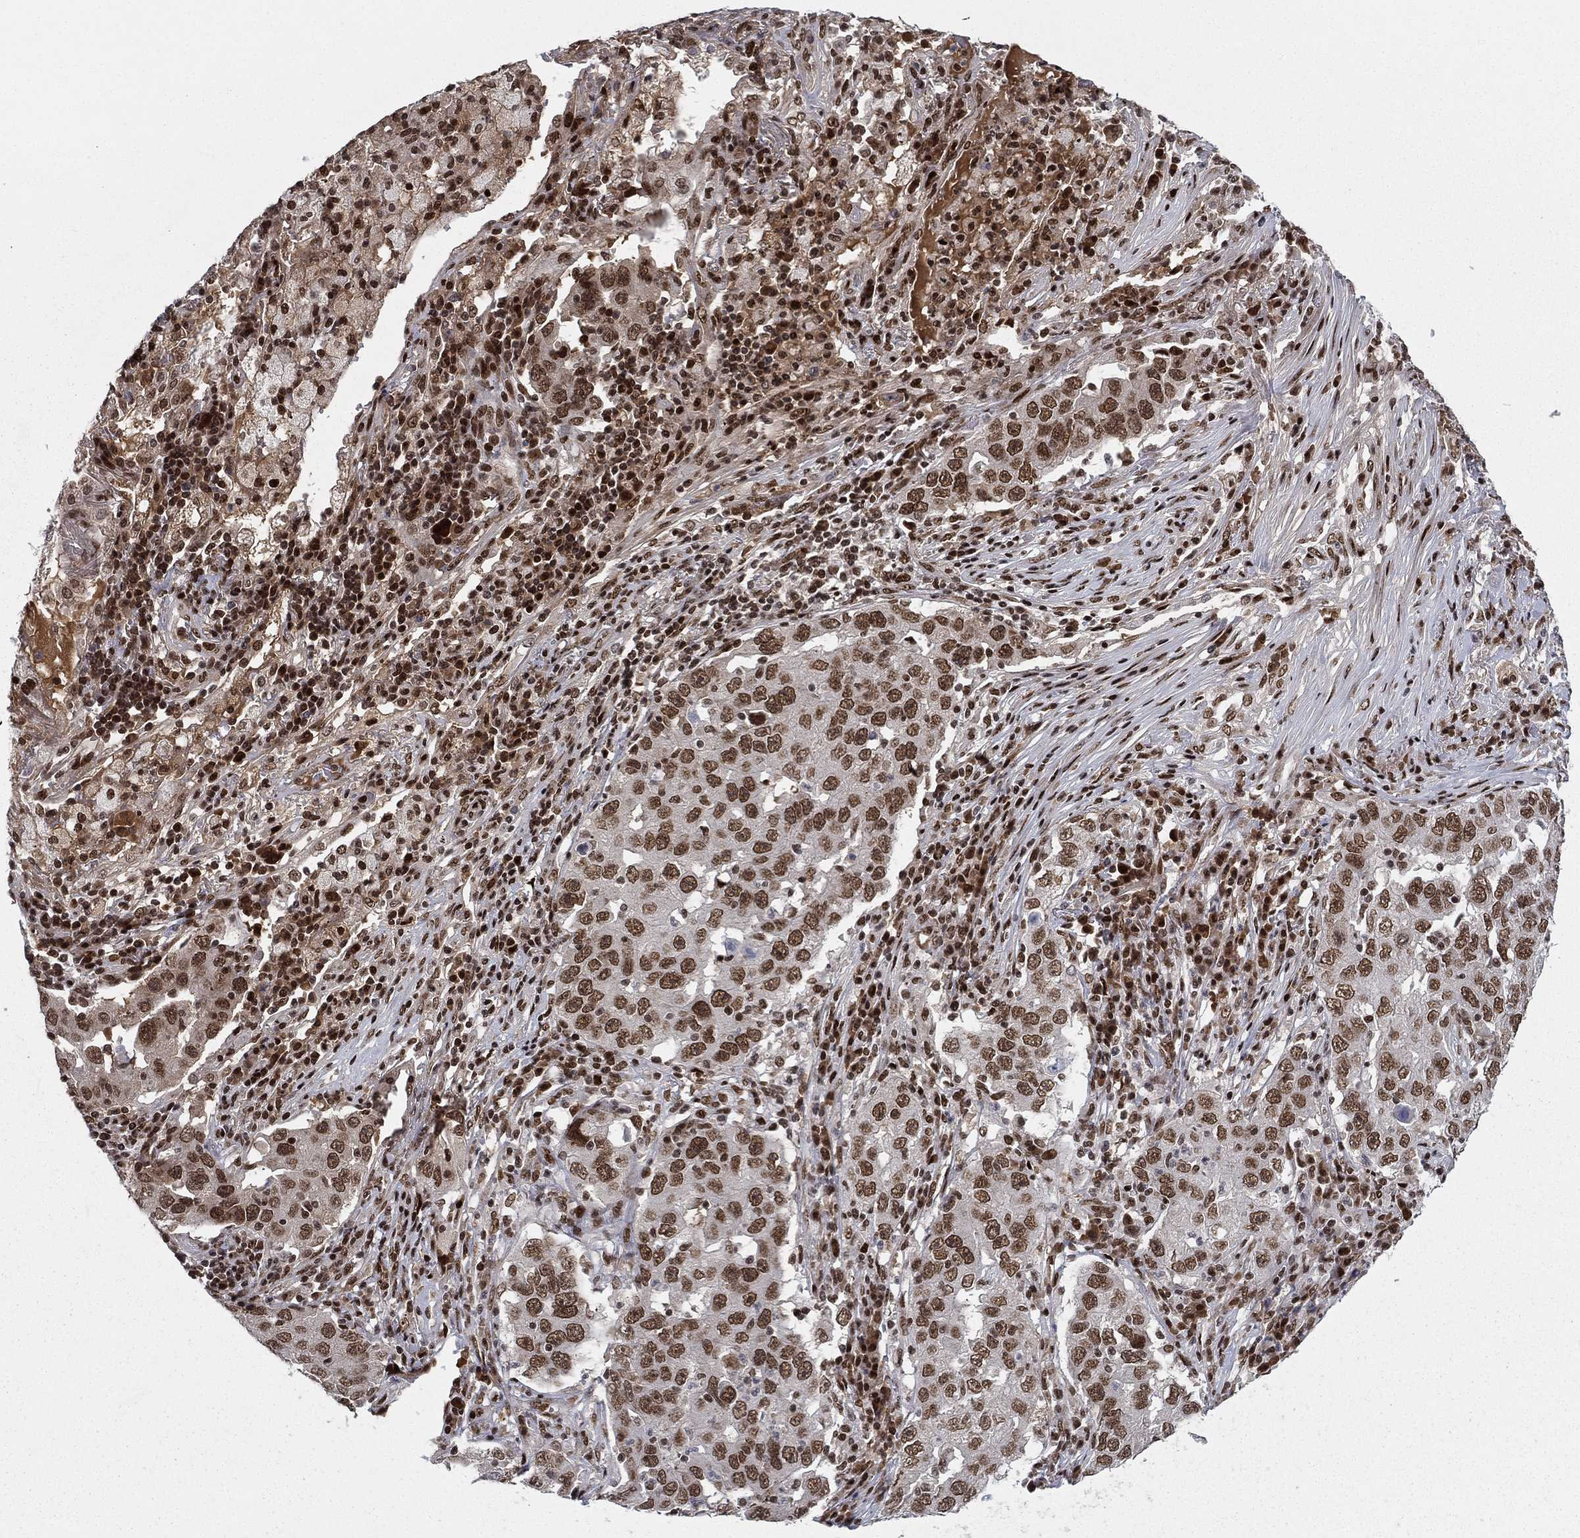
{"staining": {"intensity": "strong", "quantity": ">75%", "location": "nuclear"}, "tissue": "lung cancer", "cell_type": "Tumor cells", "image_type": "cancer", "snomed": [{"axis": "morphology", "description": "Adenocarcinoma, NOS"}, {"axis": "topography", "description": "Lung"}], "caption": "Immunohistochemistry of lung cancer reveals high levels of strong nuclear expression in approximately >75% of tumor cells. Using DAB (3,3'-diaminobenzidine) (brown) and hematoxylin (blue) stains, captured at high magnification using brightfield microscopy.", "gene": "RTF1", "patient": {"sex": "male", "age": 73}}